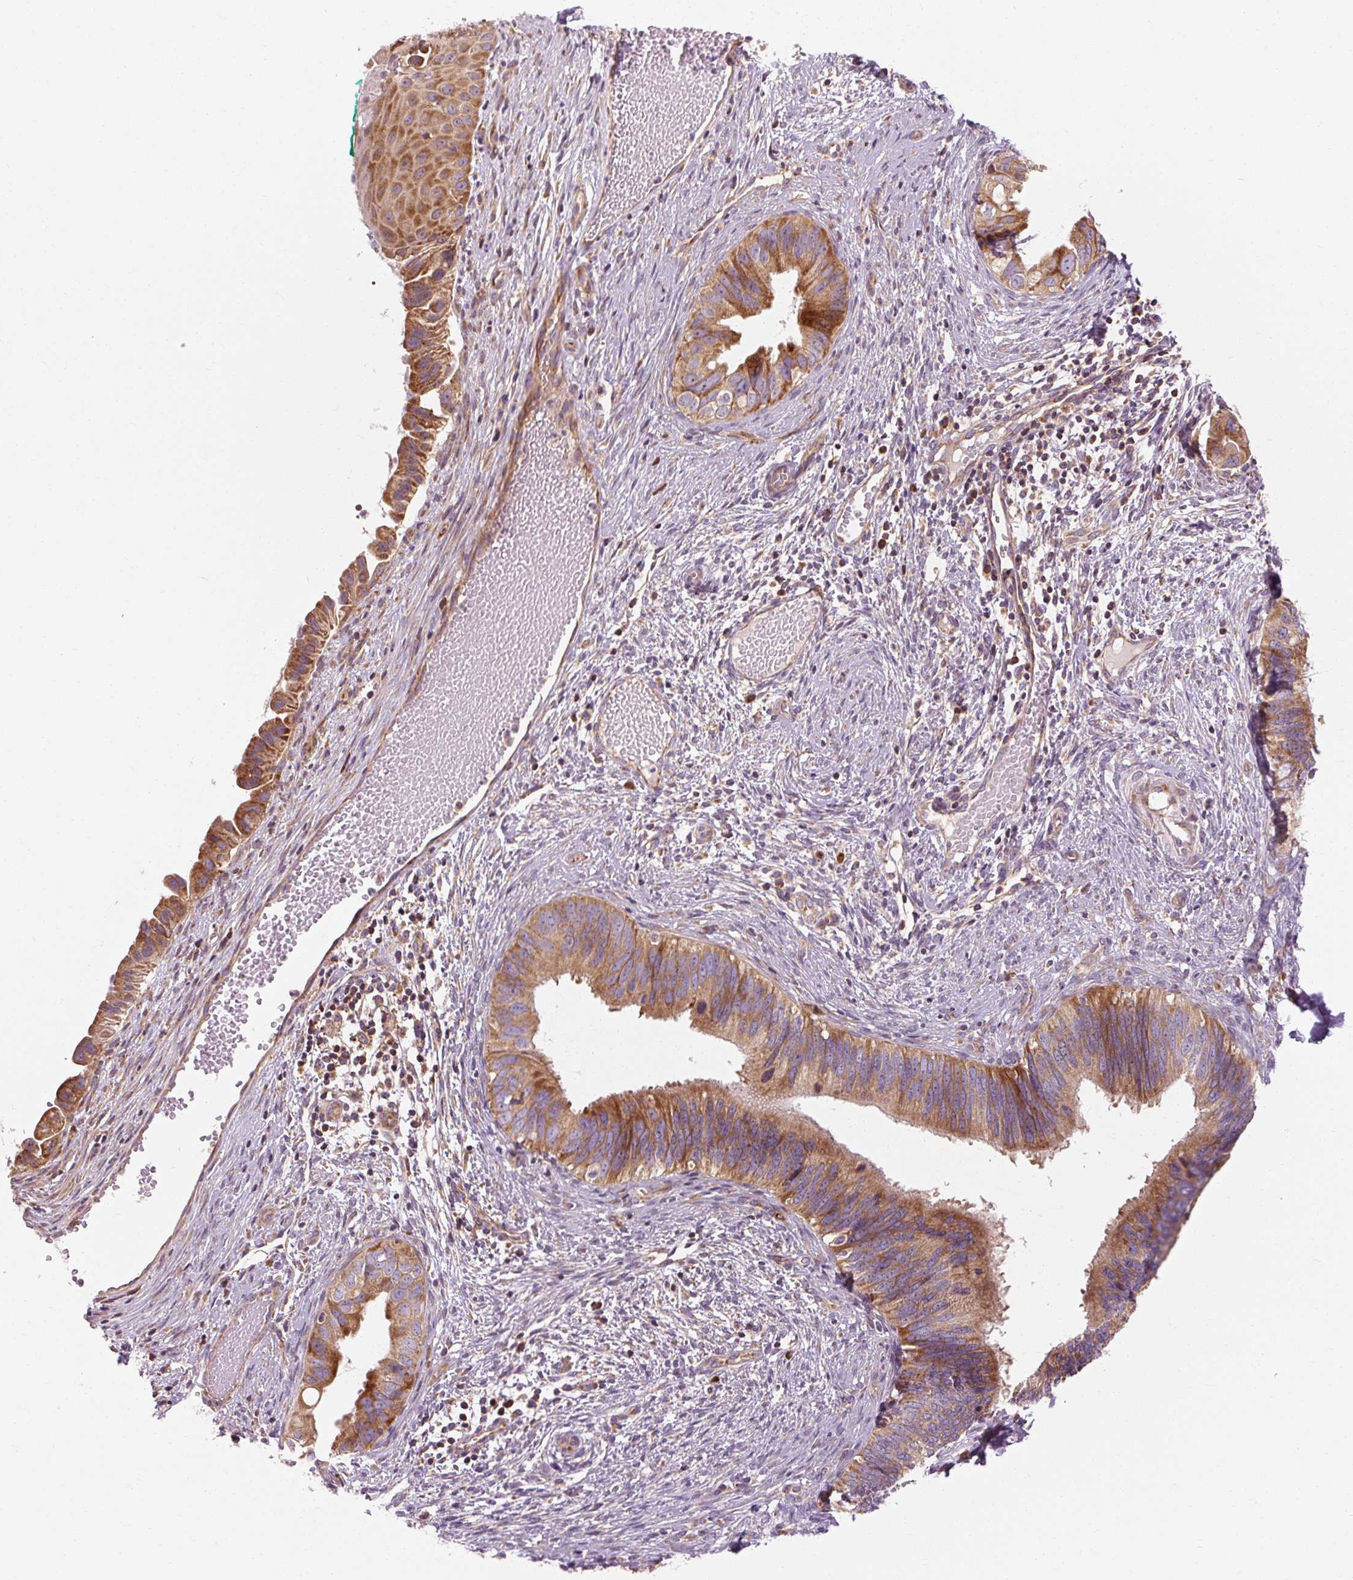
{"staining": {"intensity": "moderate", "quantity": ">75%", "location": "cytoplasmic/membranous"}, "tissue": "cervical cancer", "cell_type": "Tumor cells", "image_type": "cancer", "snomed": [{"axis": "morphology", "description": "Adenocarcinoma, NOS"}, {"axis": "topography", "description": "Cervix"}], "caption": "Moderate cytoplasmic/membranous positivity for a protein is appreciated in about >75% of tumor cells of cervical cancer using immunohistochemistry.", "gene": "PRSS48", "patient": {"sex": "female", "age": 42}}